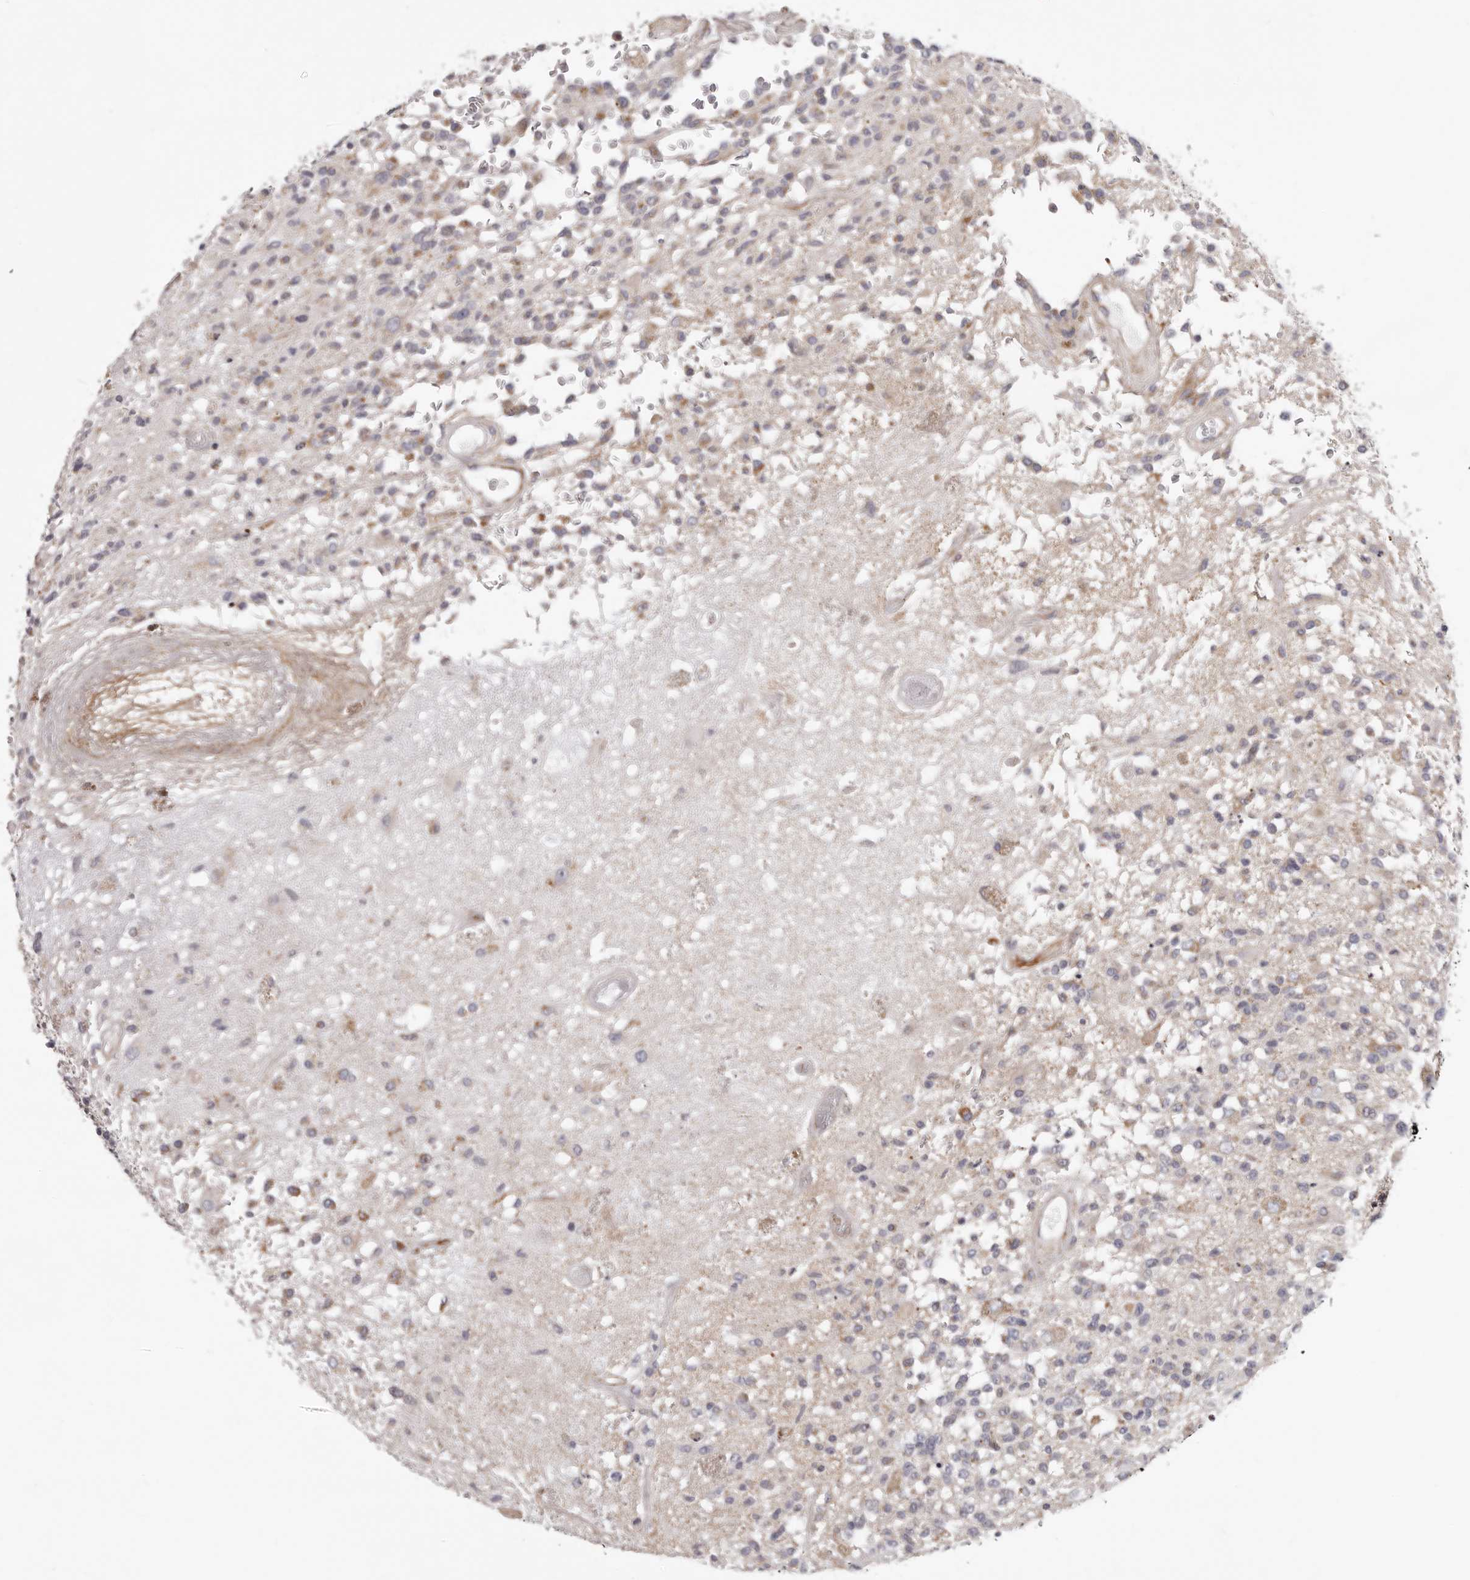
{"staining": {"intensity": "negative", "quantity": "none", "location": "none"}, "tissue": "glioma", "cell_type": "Tumor cells", "image_type": "cancer", "snomed": [{"axis": "morphology", "description": "Glioma, malignant, High grade"}, {"axis": "morphology", "description": "Glioblastoma, NOS"}, {"axis": "topography", "description": "Brain"}], "caption": "IHC histopathology image of neoplastic tissue: glioma stained with DAB shows no significant protein positivity in tumor cells.", "gene": "MRPS10", "patient": {"sex": "male", "age": 60}}